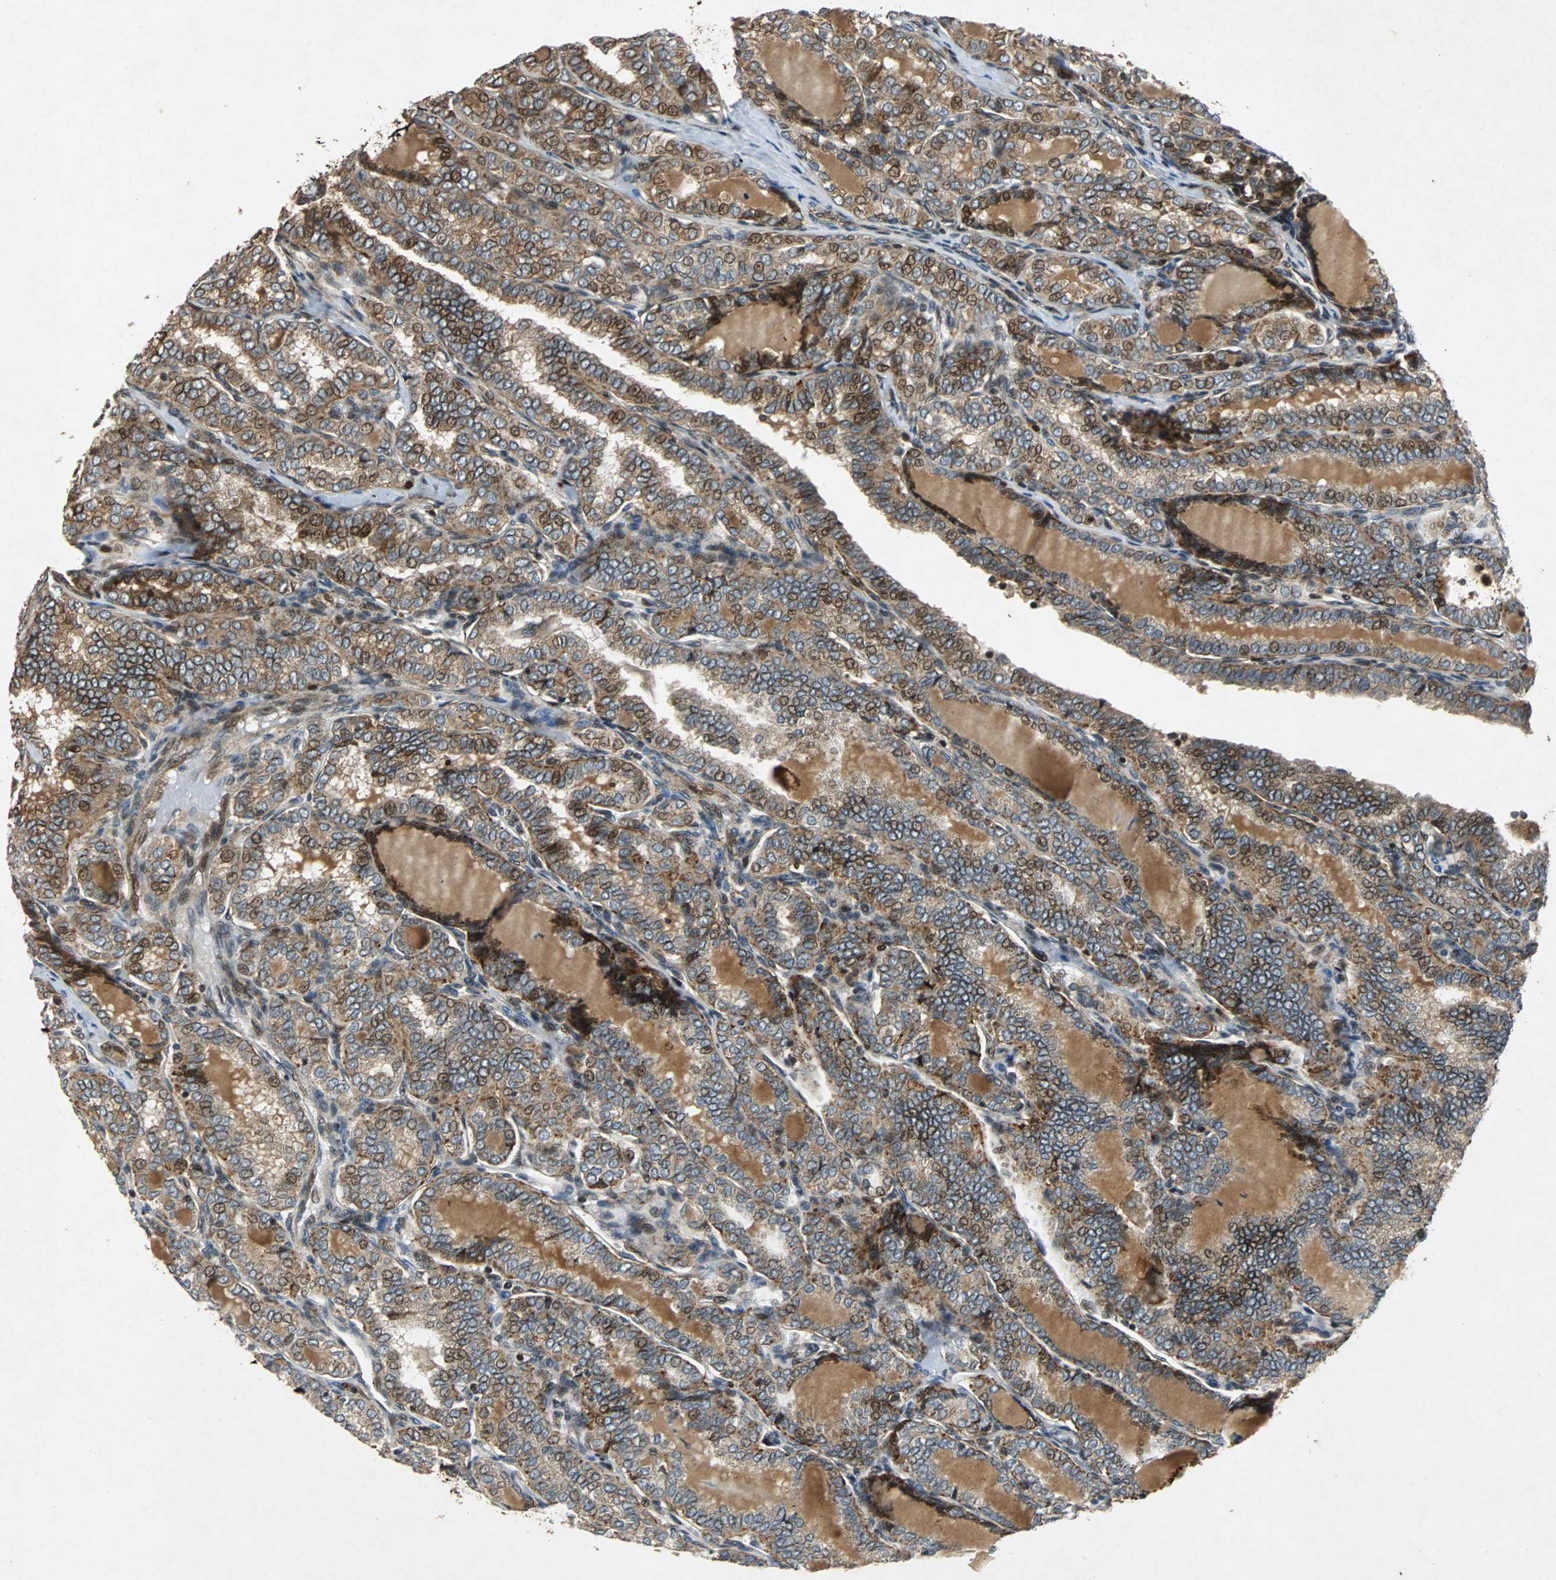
{"staining": {"intensity": "strong", "quantity": ">75%", "location": "cytoplasmic/membranous"}, "tissue": "thyroid cancer", "cell_type": "Tumor cells", "image_type": "cancer", "snomed": [{"axis": "morphology", "description": "Papillary adenocarcinoma, NOS"}, {"axis": "topography", "description": "Thyroid gland"}], "caption": "Tumor cells demonstrate strong cytoplasmic/membranous staining in about >75% of cells in thyroid cancer (papillary adenocarcinoma).", "gene": "TUBA4A", "patient": {"sex": "female", "age": 30}}